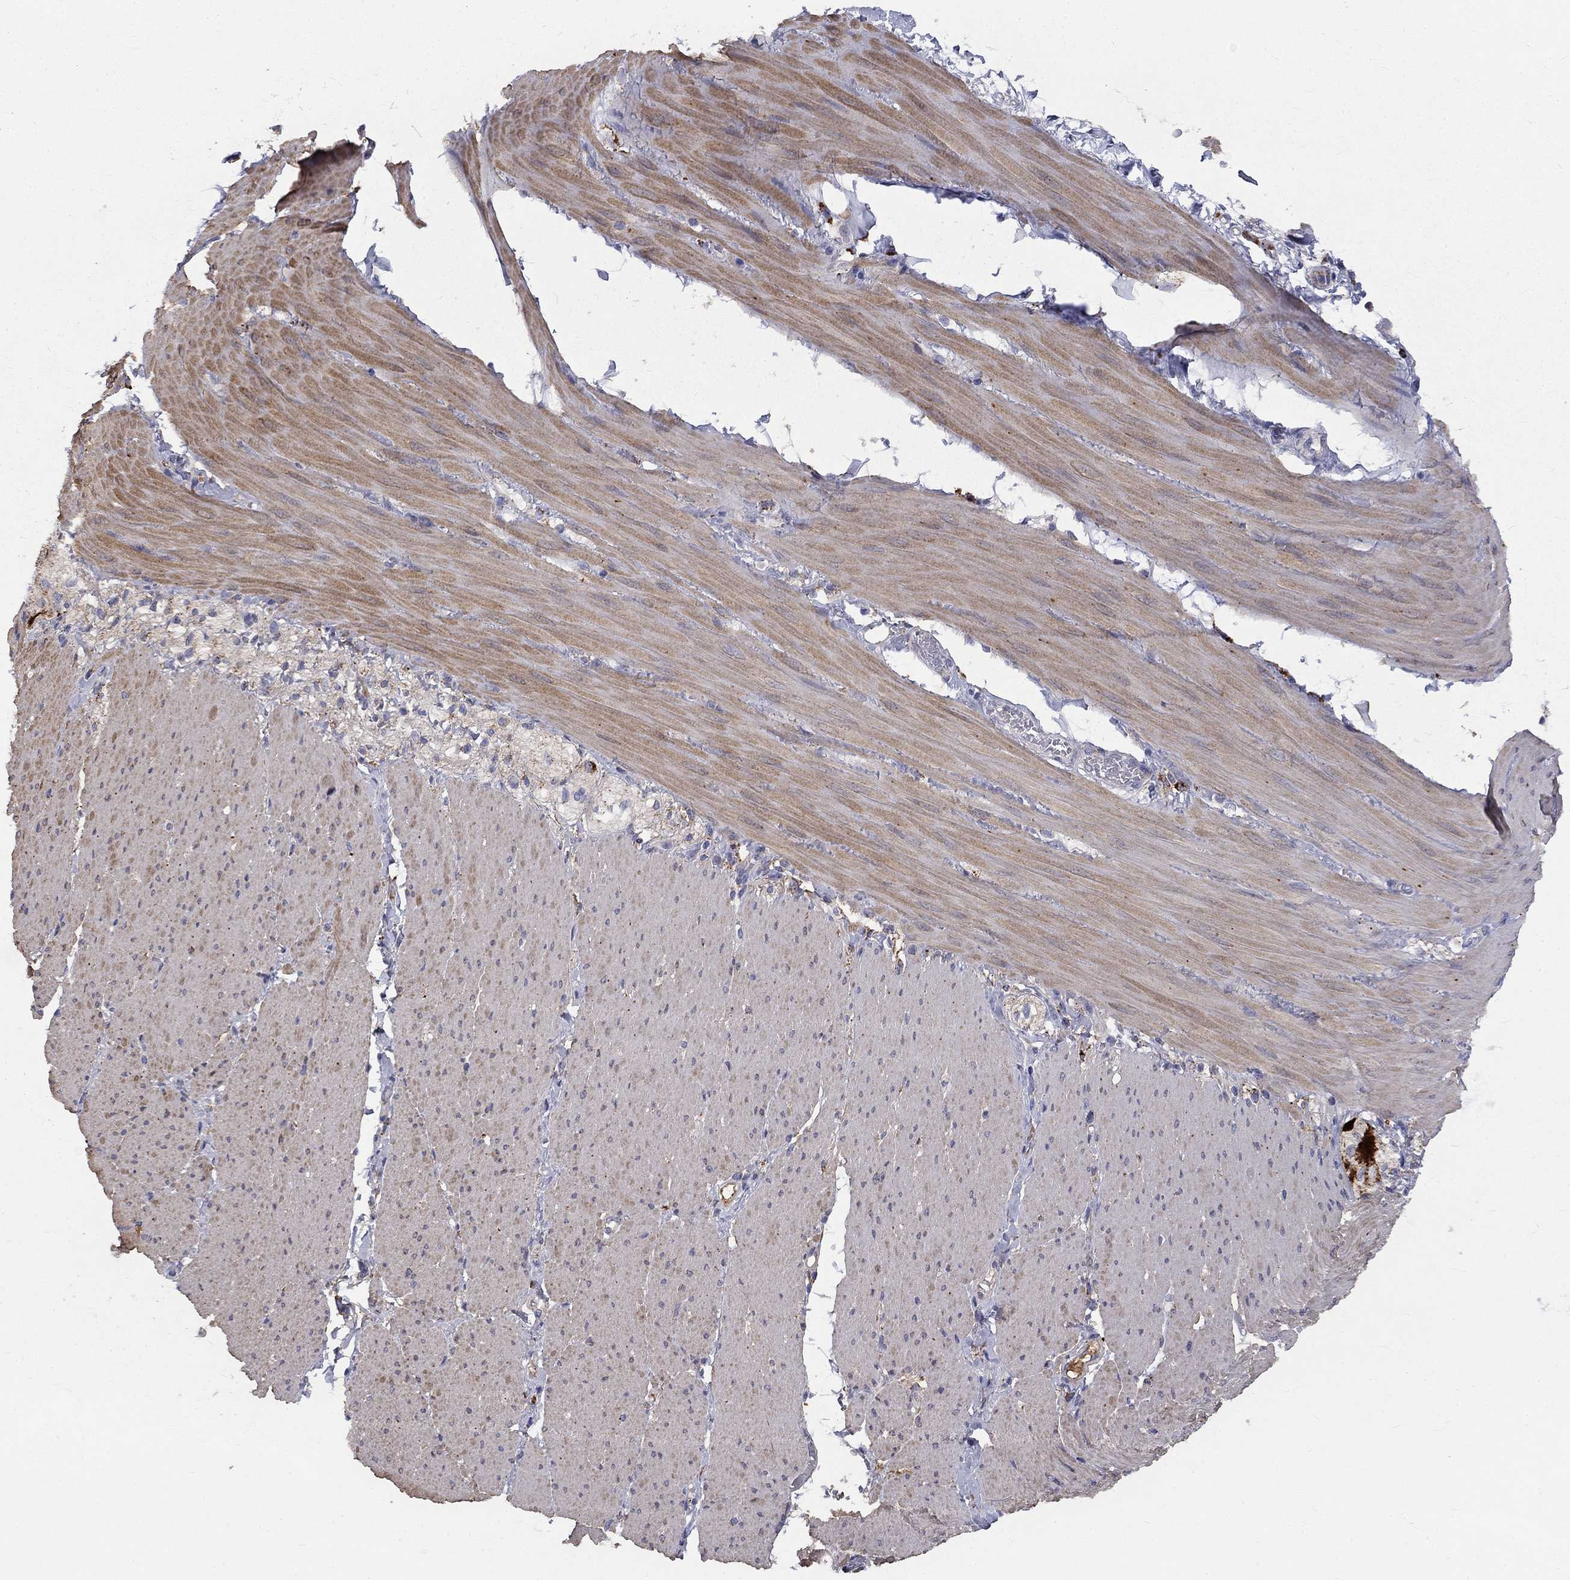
{"staining": {"intensity": "negative", "quantity": "none", "location": "none"}, "tissue": "adipose tissue", "cell_type": "Adipocytes", "image_type": "normal", "snomed": [{"axis": "morphology", "description": "Normal tissue, NOS"}, {"axis": "topography", "description": "Smooth muscle"}, {"axis": "topography", "description": "Duodenum"}, {"axis": "topography", "description": "Peripheral nerve tissue"}], "caption": "IHC of unremarkable human adipose tissue reveals no staining in adipocytes. (DAB (3,3'-diaminobenzidine) immunohistochemistry with hematoxylin counter stain).", "gene": "EPDR1", "patient": {"sex": "female", "age": 61}}